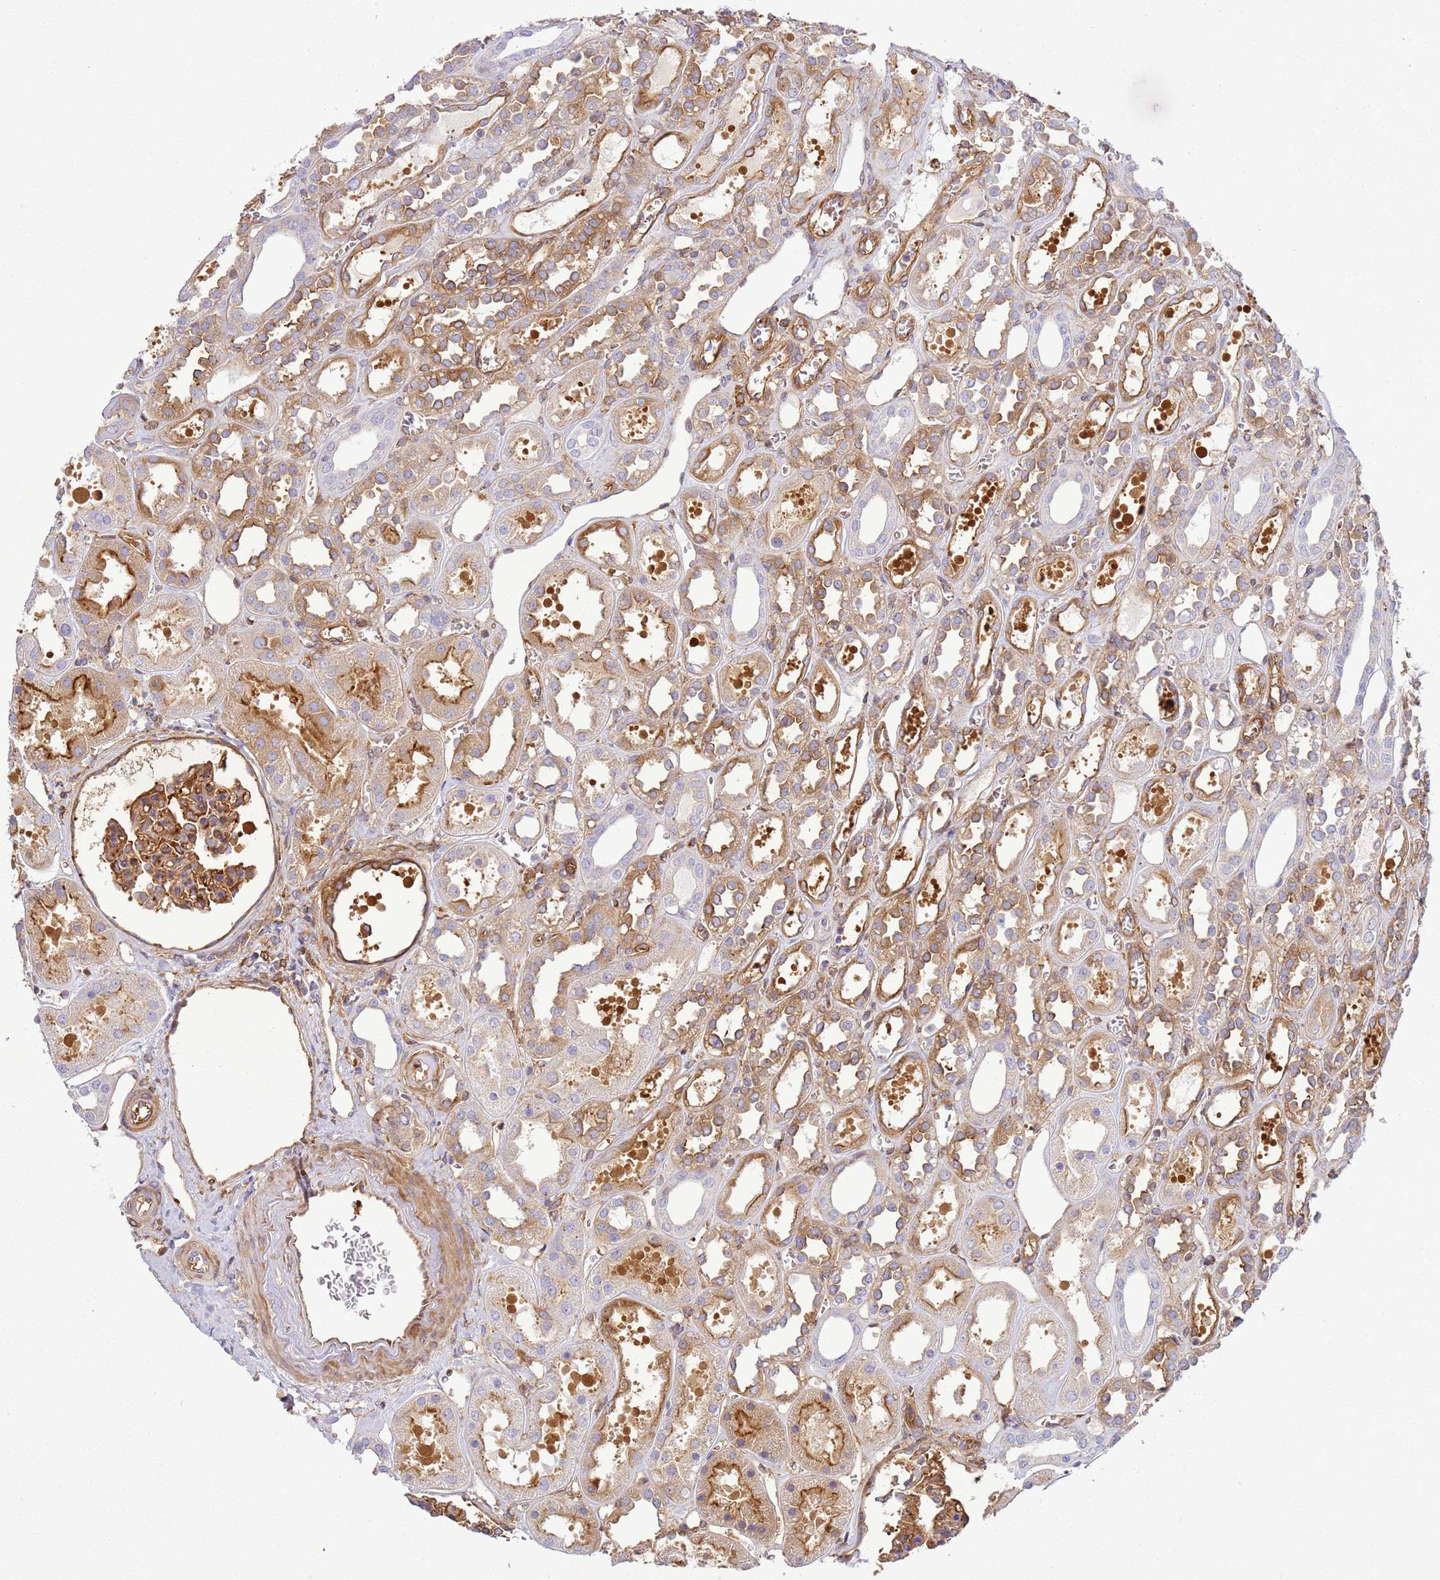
{"staining": {"intensity": "strong", "quantity": ">75%", "location": "cytoplasmic/membranous"}, "tissue": "kidney", "cell_type": "Cells in glomeruli", "image_type": "normal", "snomed": [{"axis": "morphology", "description": "Normal tissue, NOS"}, {"axis": "topography", "description": "Kidney"}], "caption": "Cells in glomeruli reveal high levels of strong cytoplasmic/membranous positivity in about >75% of cells in unremarkable human kidney. The staining is performed using DAB brown chromogen to label protein expression. The nuclei are counter-stained blue using hematoxylin.", "gene": "SNX21", "patient": {"sex": "female", "age": 41}}